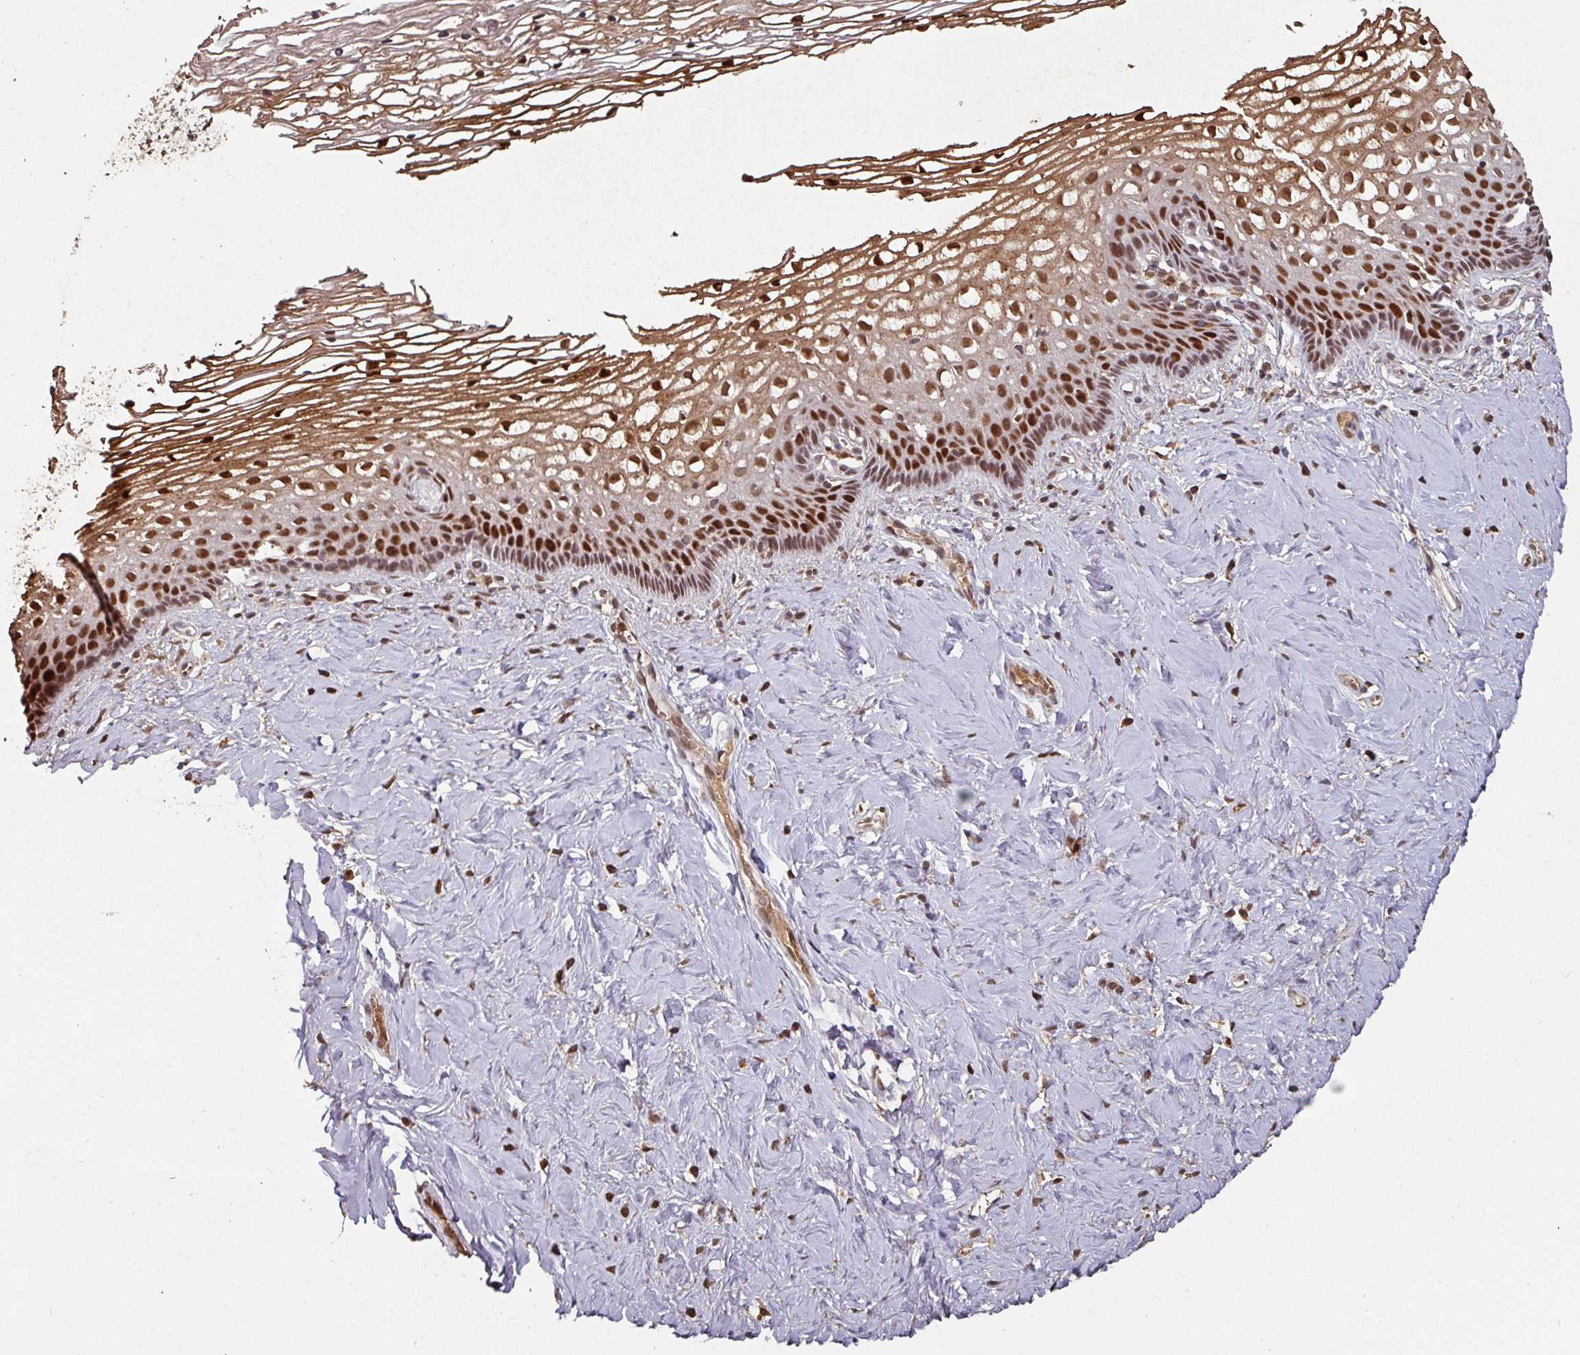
{"staining": {"intensity": "moderate", "quantity": ">75%", "location": "nuclear"}, "tissue": "cervix", "cell_type": "Glandular cells", "image_type": "normal", "snomed": [{"axis": "morphology", "description": "Normal tissue, NOS"}, {"axis": "topography", "description": "Cervix"}], "caption": "Glandular cells show moderate nuclear expression in approximately >75% of cells in unremarkable cervix.", "gene": "POLD1", "patient": {"sex": "female", "age": 36}}